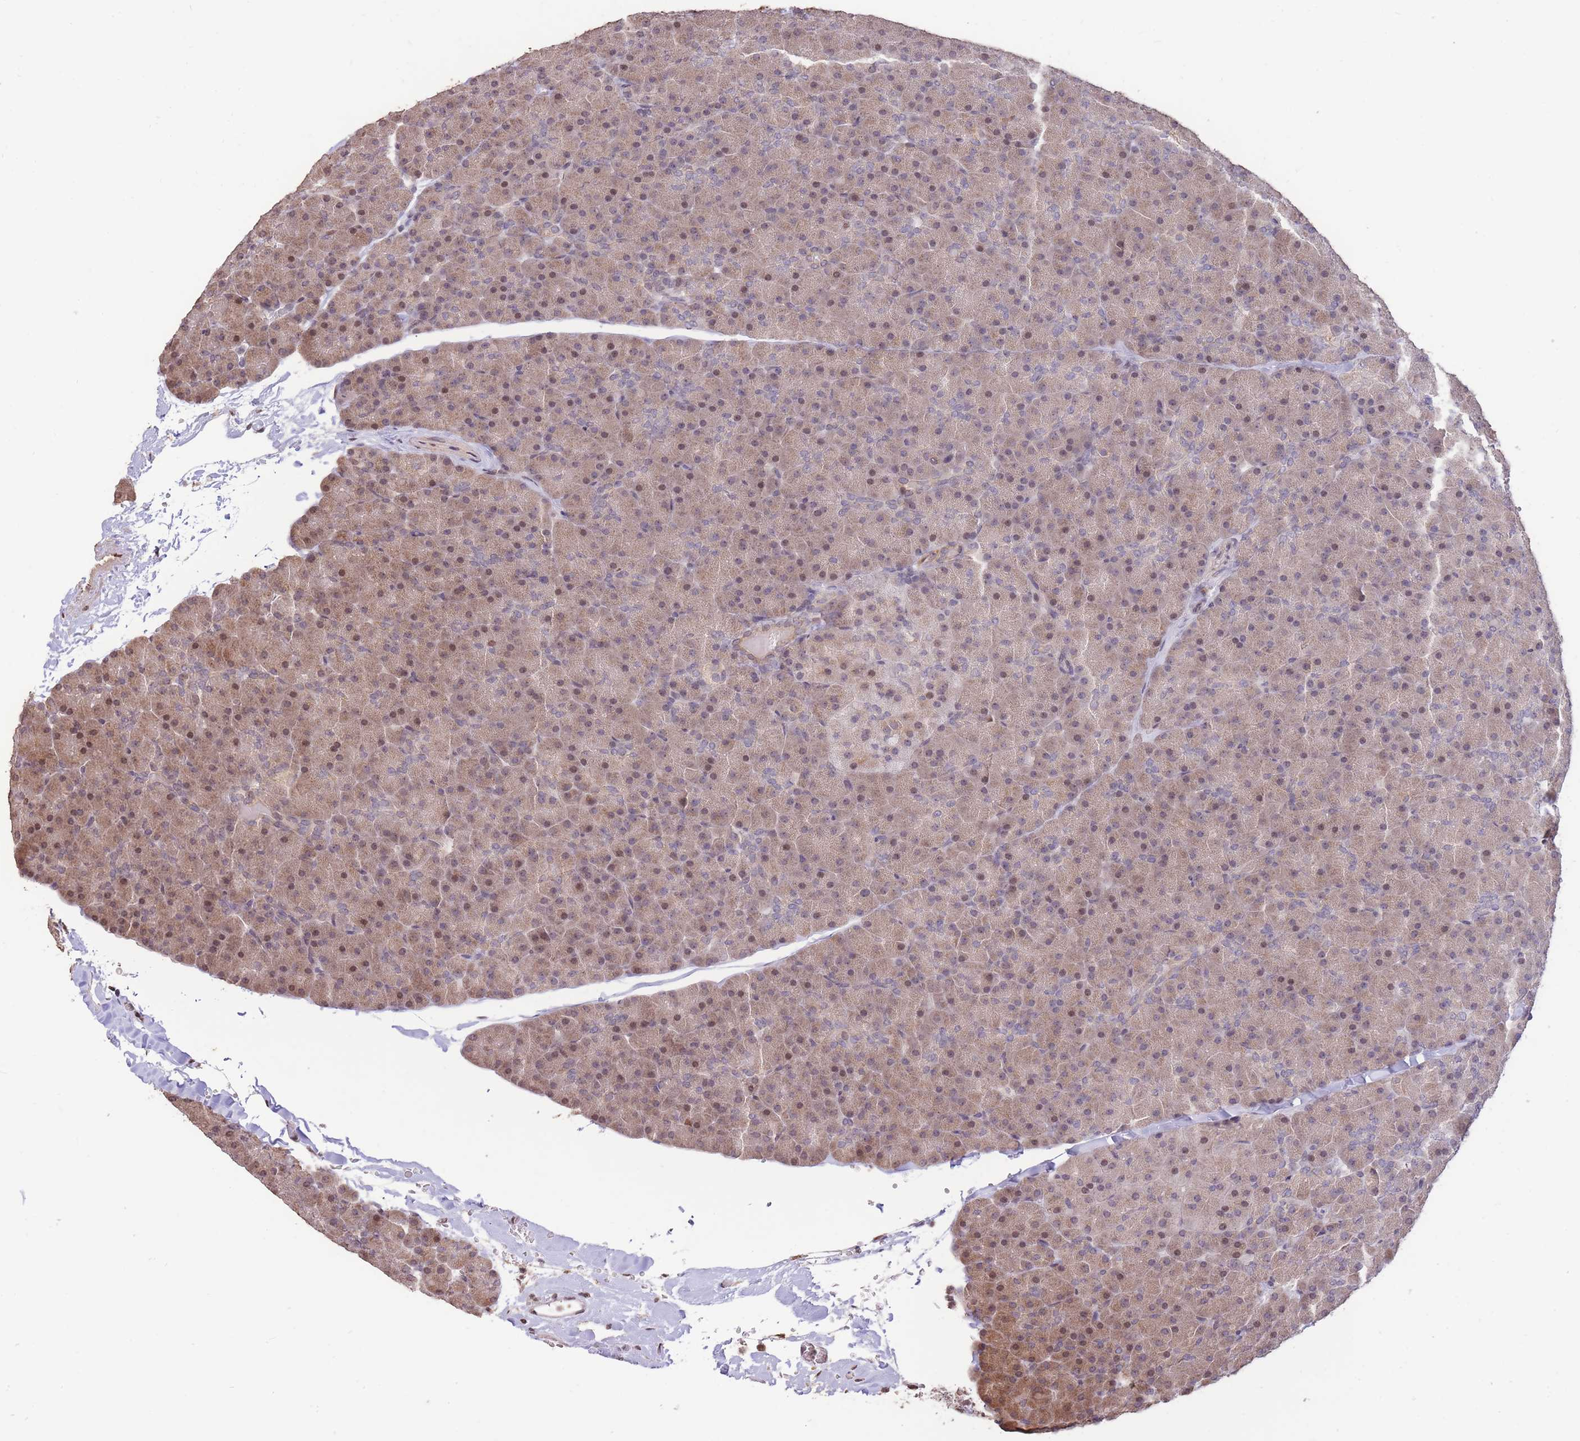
{"staining": {"intensity": "weak", "quantity": "25%-75%", "location": "cytoplasmic/membranous,nuclear"}, "tissue": "pancreas", "cell_type": "Exocrine glandular cells", "image_type": "normal", "snomed": [{"axis": "morphology", "description": "Normal tissue, NOS"}, {"axis": "topography", "description": "Pancreas"}], "caption": "High-magnification brightfield microscopy of unremarkable pancreas stained with DAB (brown) and counterstained with hematoxylin (blue). exocrine glandular cells exhibit weak cytoplasmic/membranous,nuclear expression is identified in approximately25%-75% of cells. (DAB (3,3'-diaminobenzidine) IHC with brightfield microscopy, high magnification).", "gene": "RGS14", "patient": {"sex": "male", "age": 36}}